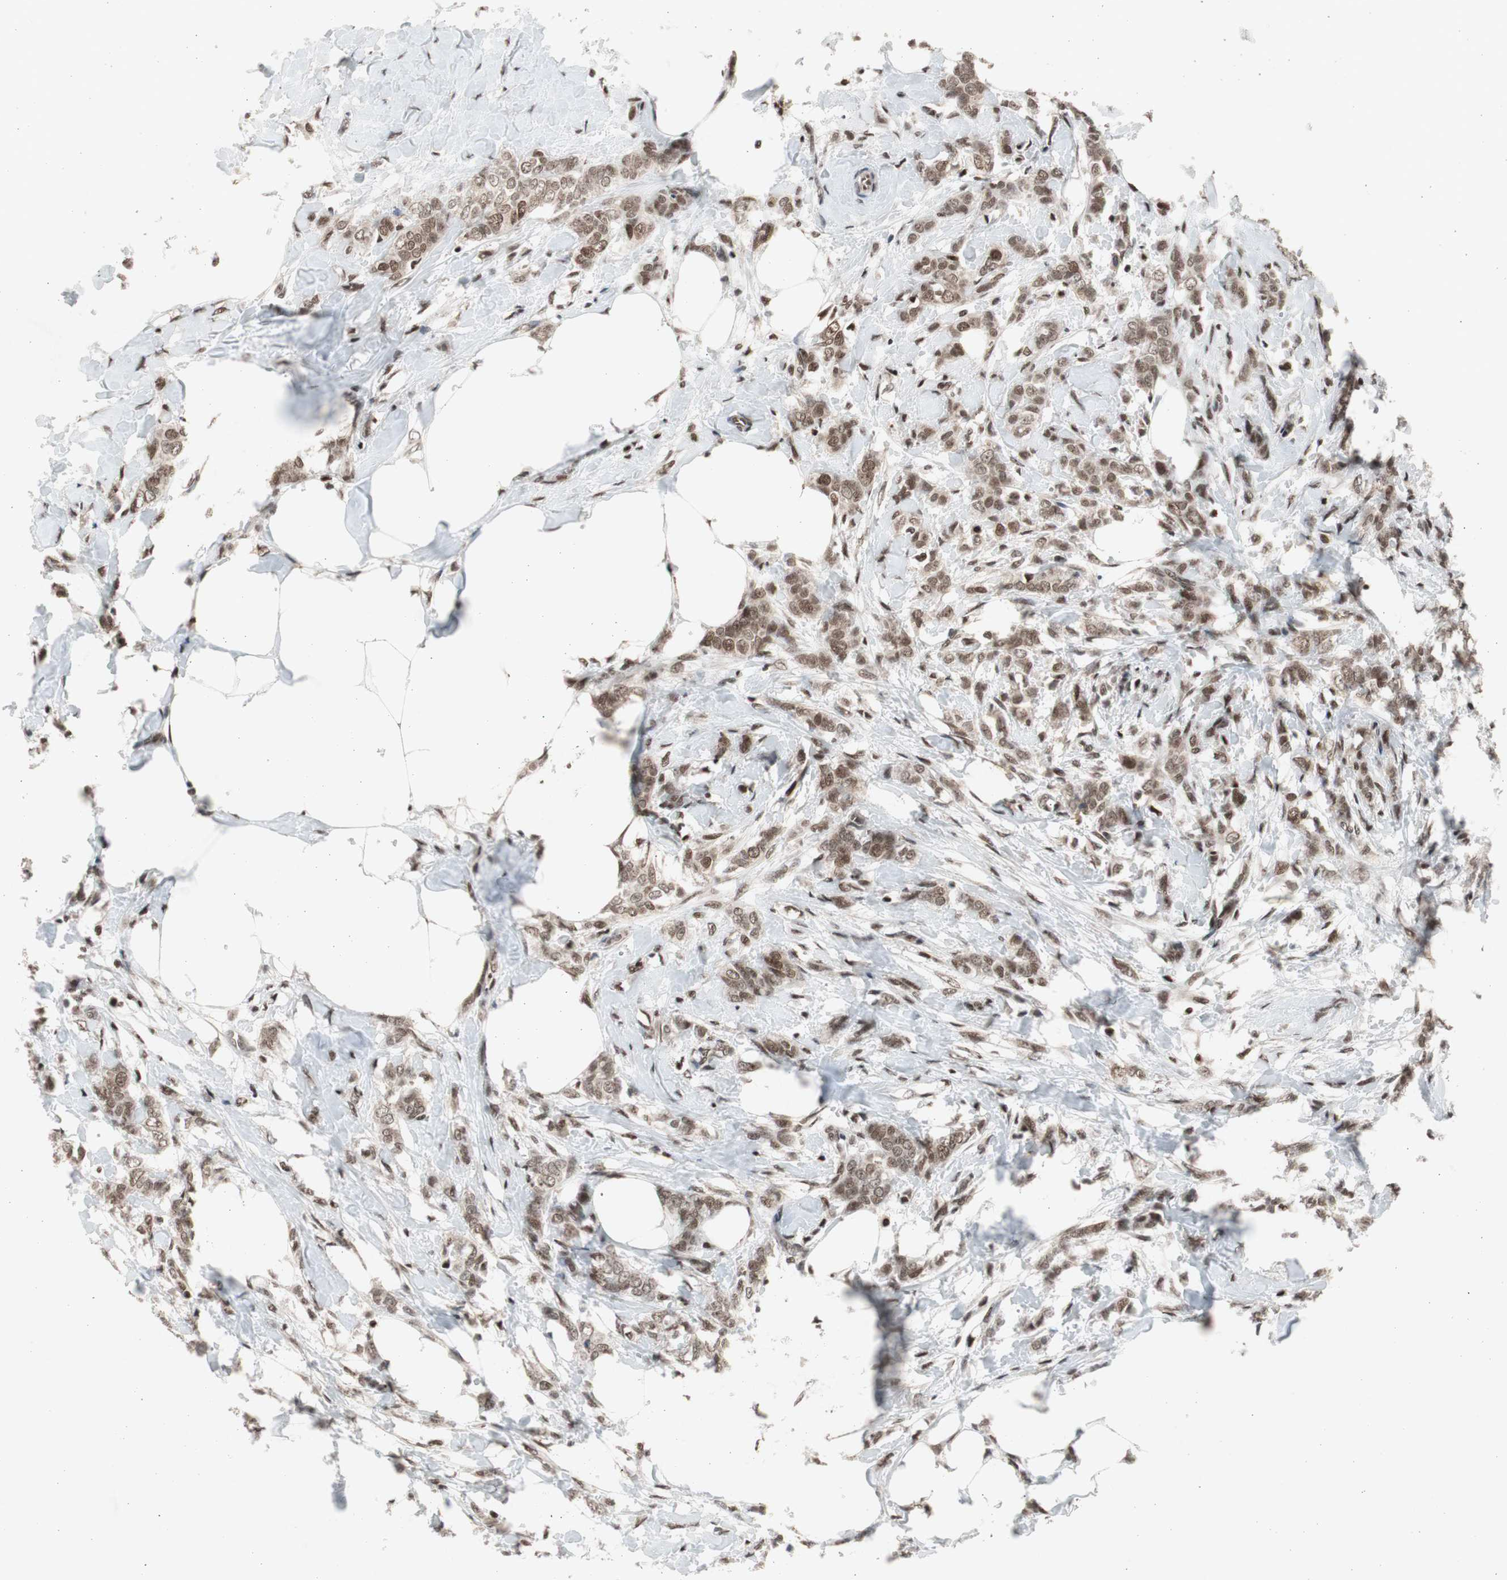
{"staining": {"intensity": "moderate", "quantity": ">75%", "location": "nuclear"}, "tissue": "breast cancer", "cell_type": "Tumor cells", "image_type": "cancer", "snomed": [{"axis": "morphology", "description": "Lobular carcinoma, in situ"}, {"axis": "morphology", "description": "Lobular carcinoma"}, {"axis": "topography", "description": "Breast"}], "caption": "IHC of human breast cancer (lobular carcinoma) exhibits medium levels of moderate nuclear staining in approximately >75% of tumor cells.", "gene": "RPA1", "patient": {"sex": "female", "age": 41}}